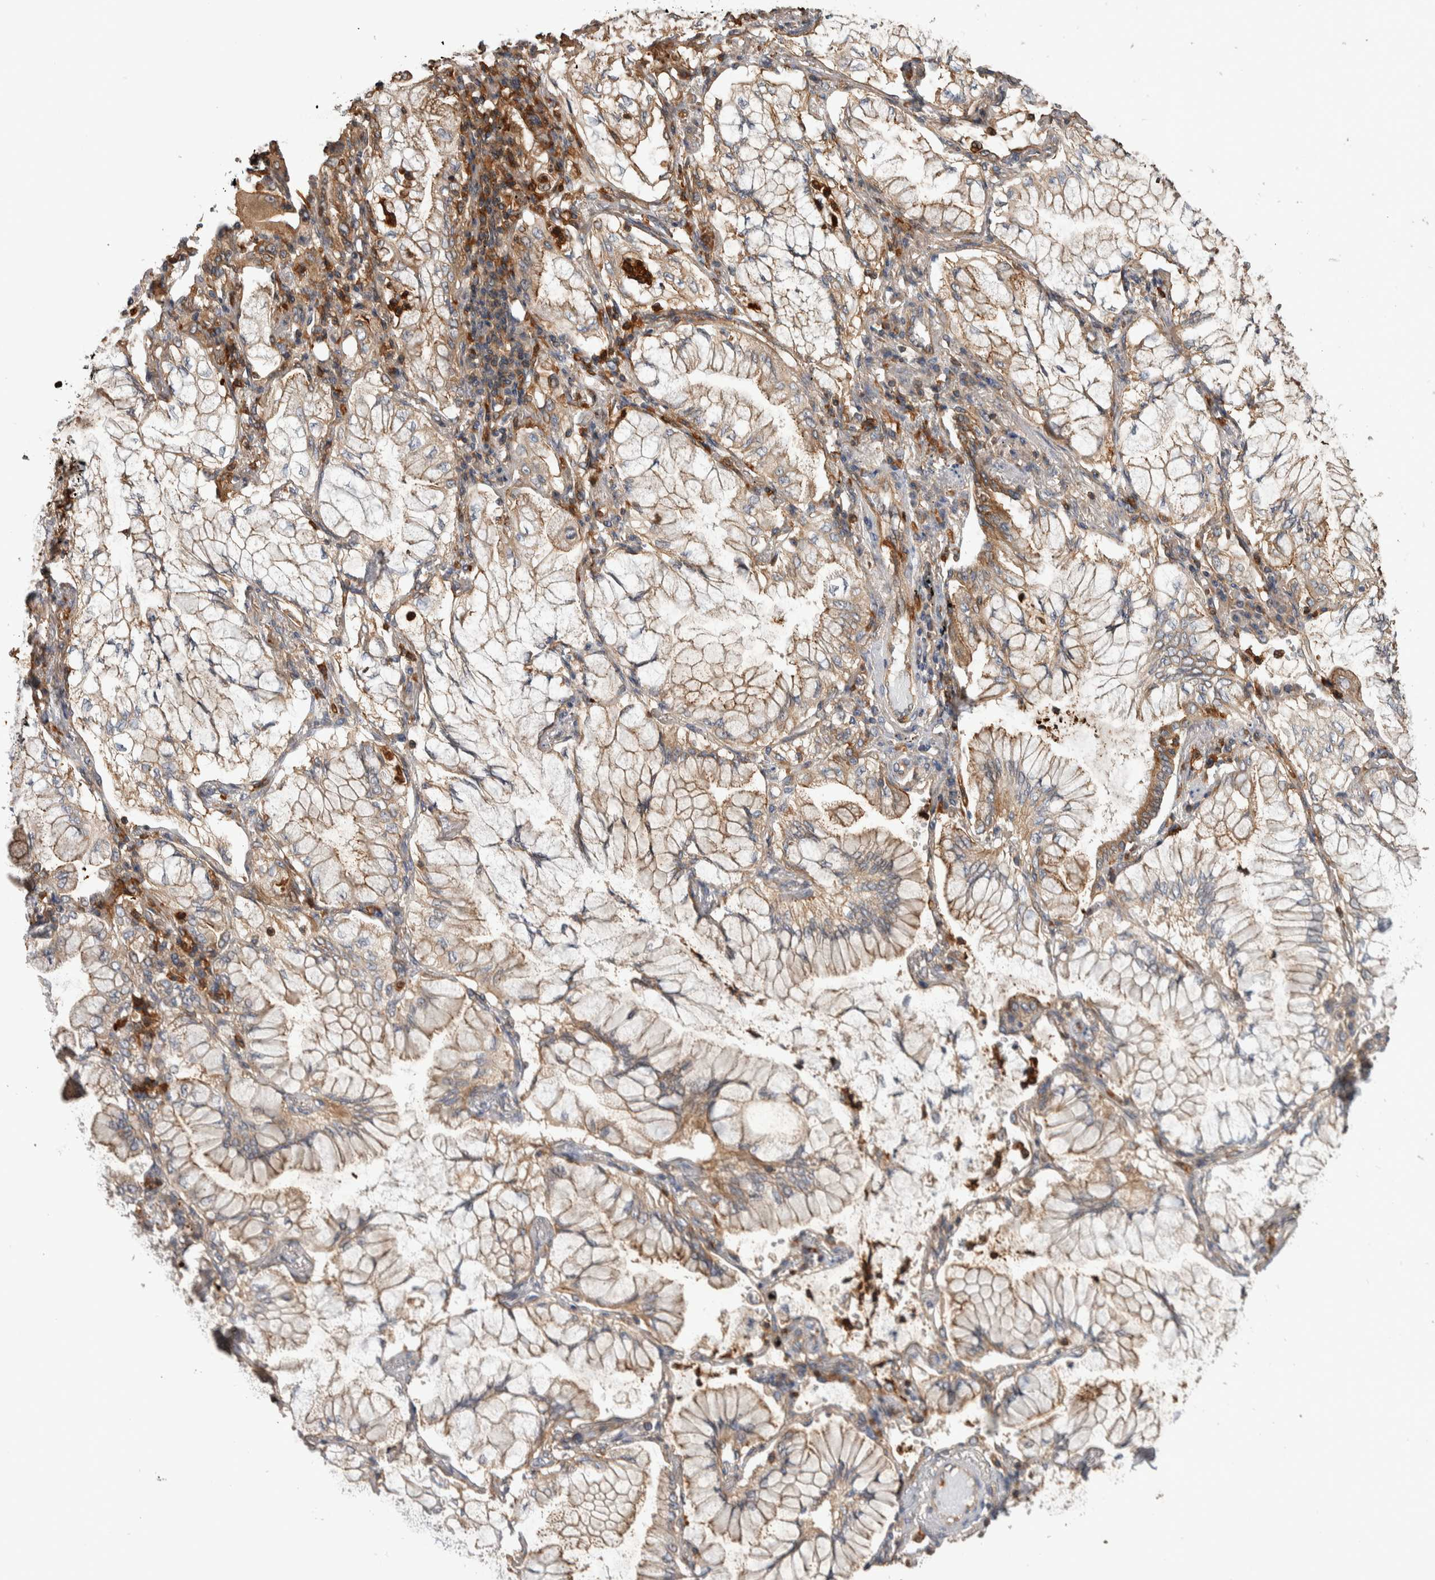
{"staining": {"intensity": "weak", "quantity": ">75%", "location": "cytoplasmic/membranous"}, "tissue": "lung cancer", "cell_type": "Tumor cells", "image_type": "cancer", "snomed": [{"axis": "morphology", "description": "Adenocarcinoma, NOS"}, {"axis": "topography", "description": "Lung"}], "caption": "Immunohistochemistry (IHC) photomicrograph of neoplastic tissue: lung cancer stained using immunohistochemistry shows low levels of weak protein expression localized specifically in the cytoplasmic/membranous of tumor cells, appearing as a cytoplasmic/membranous brown color.", "gene": "SDCBP", "patient": {"sex": "female", "age": 70}}